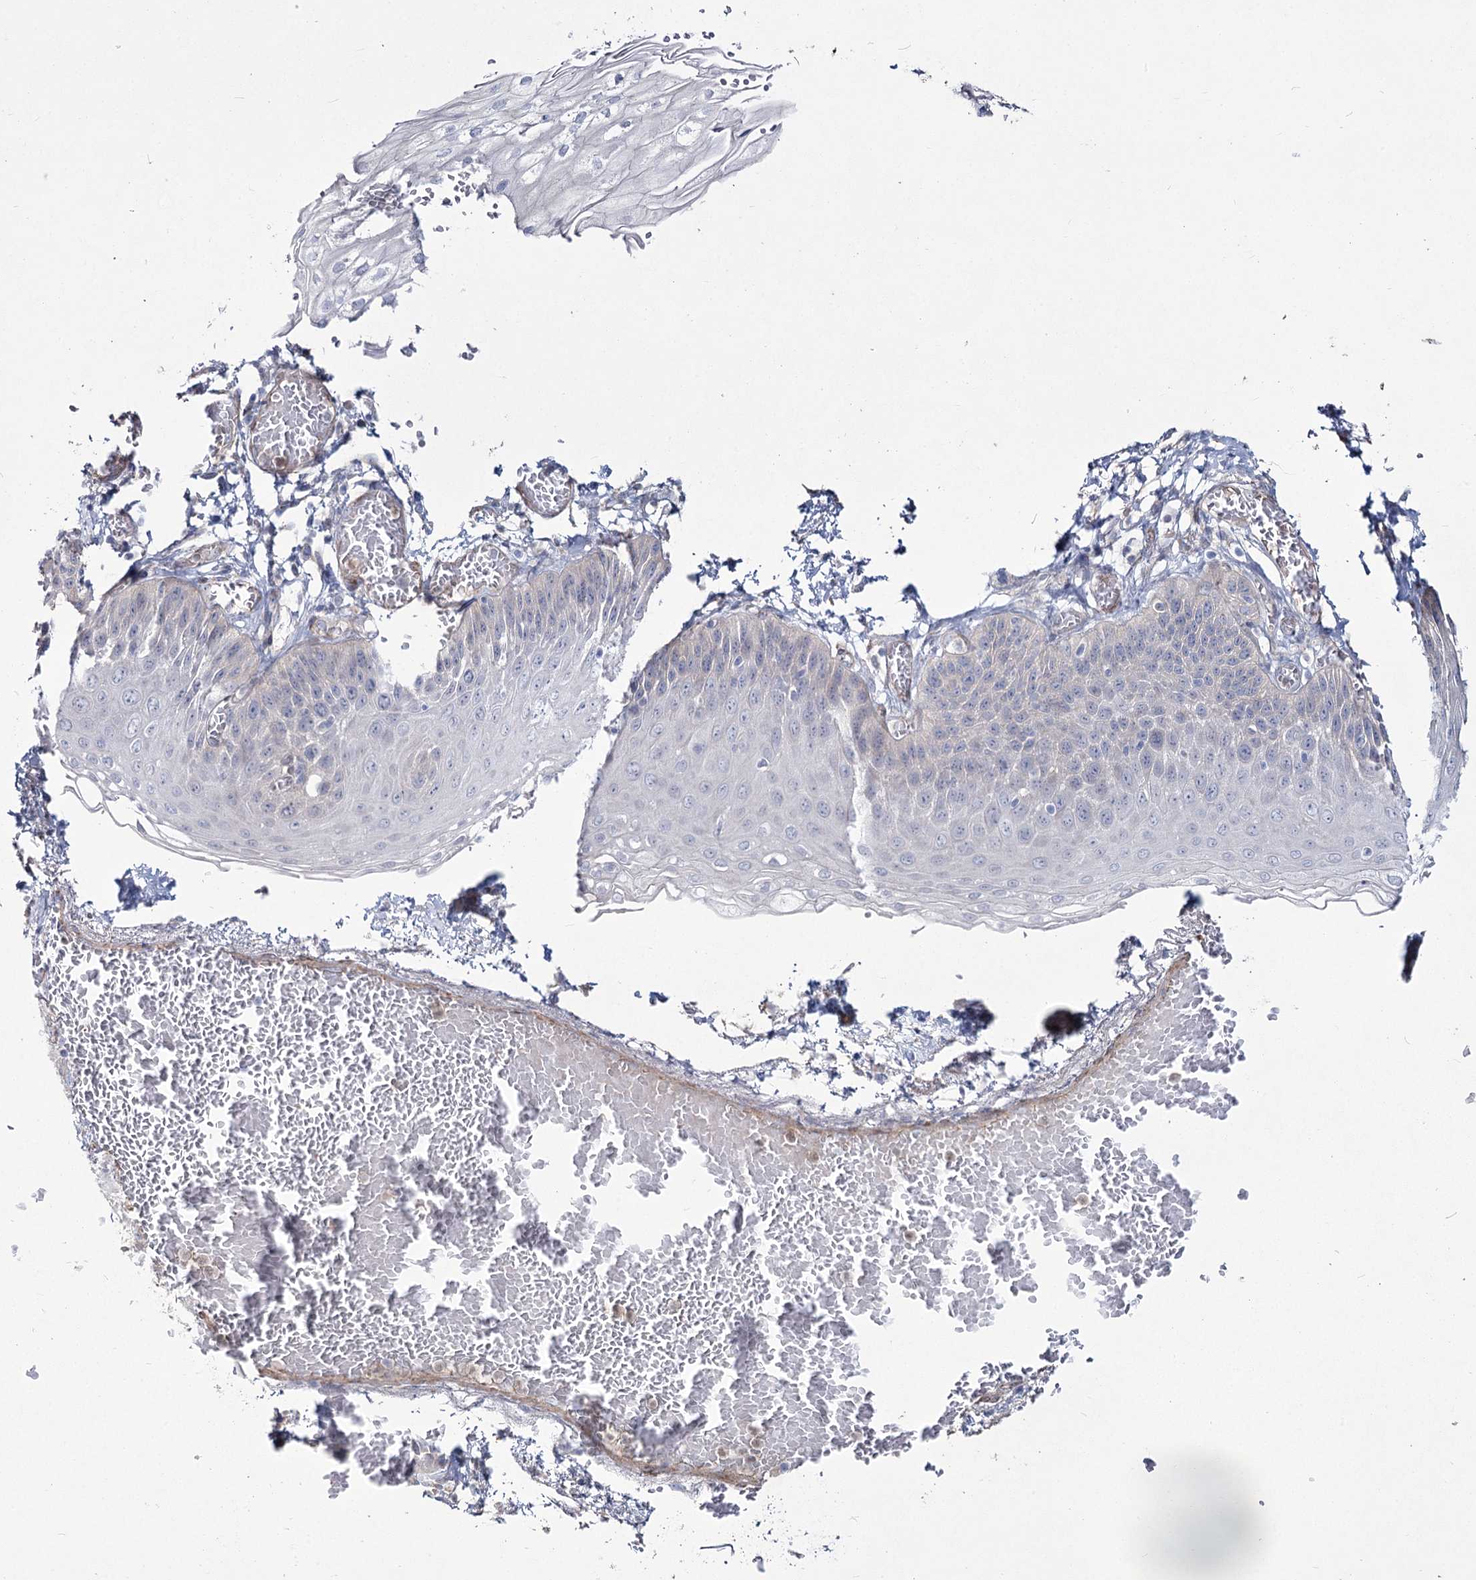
{"staining": {"intensity": "negative", "quantity": "none", "location": "none"}, "tissue": "esophagus", "cell_type": "Squamous epithelial cells", "image_type": "normal", "snomed": [{"axis": "morphology", "description": "Normal tissue, NOS"}, {"axis": "topography", "description": "Esophagus"}], "caption": "The immunohistochemistry (IHC) image has no significant staining in squamous epithelial cells of esophagus.", "gene": "ME3", "patient": {"sex": "male", "age": 81}}